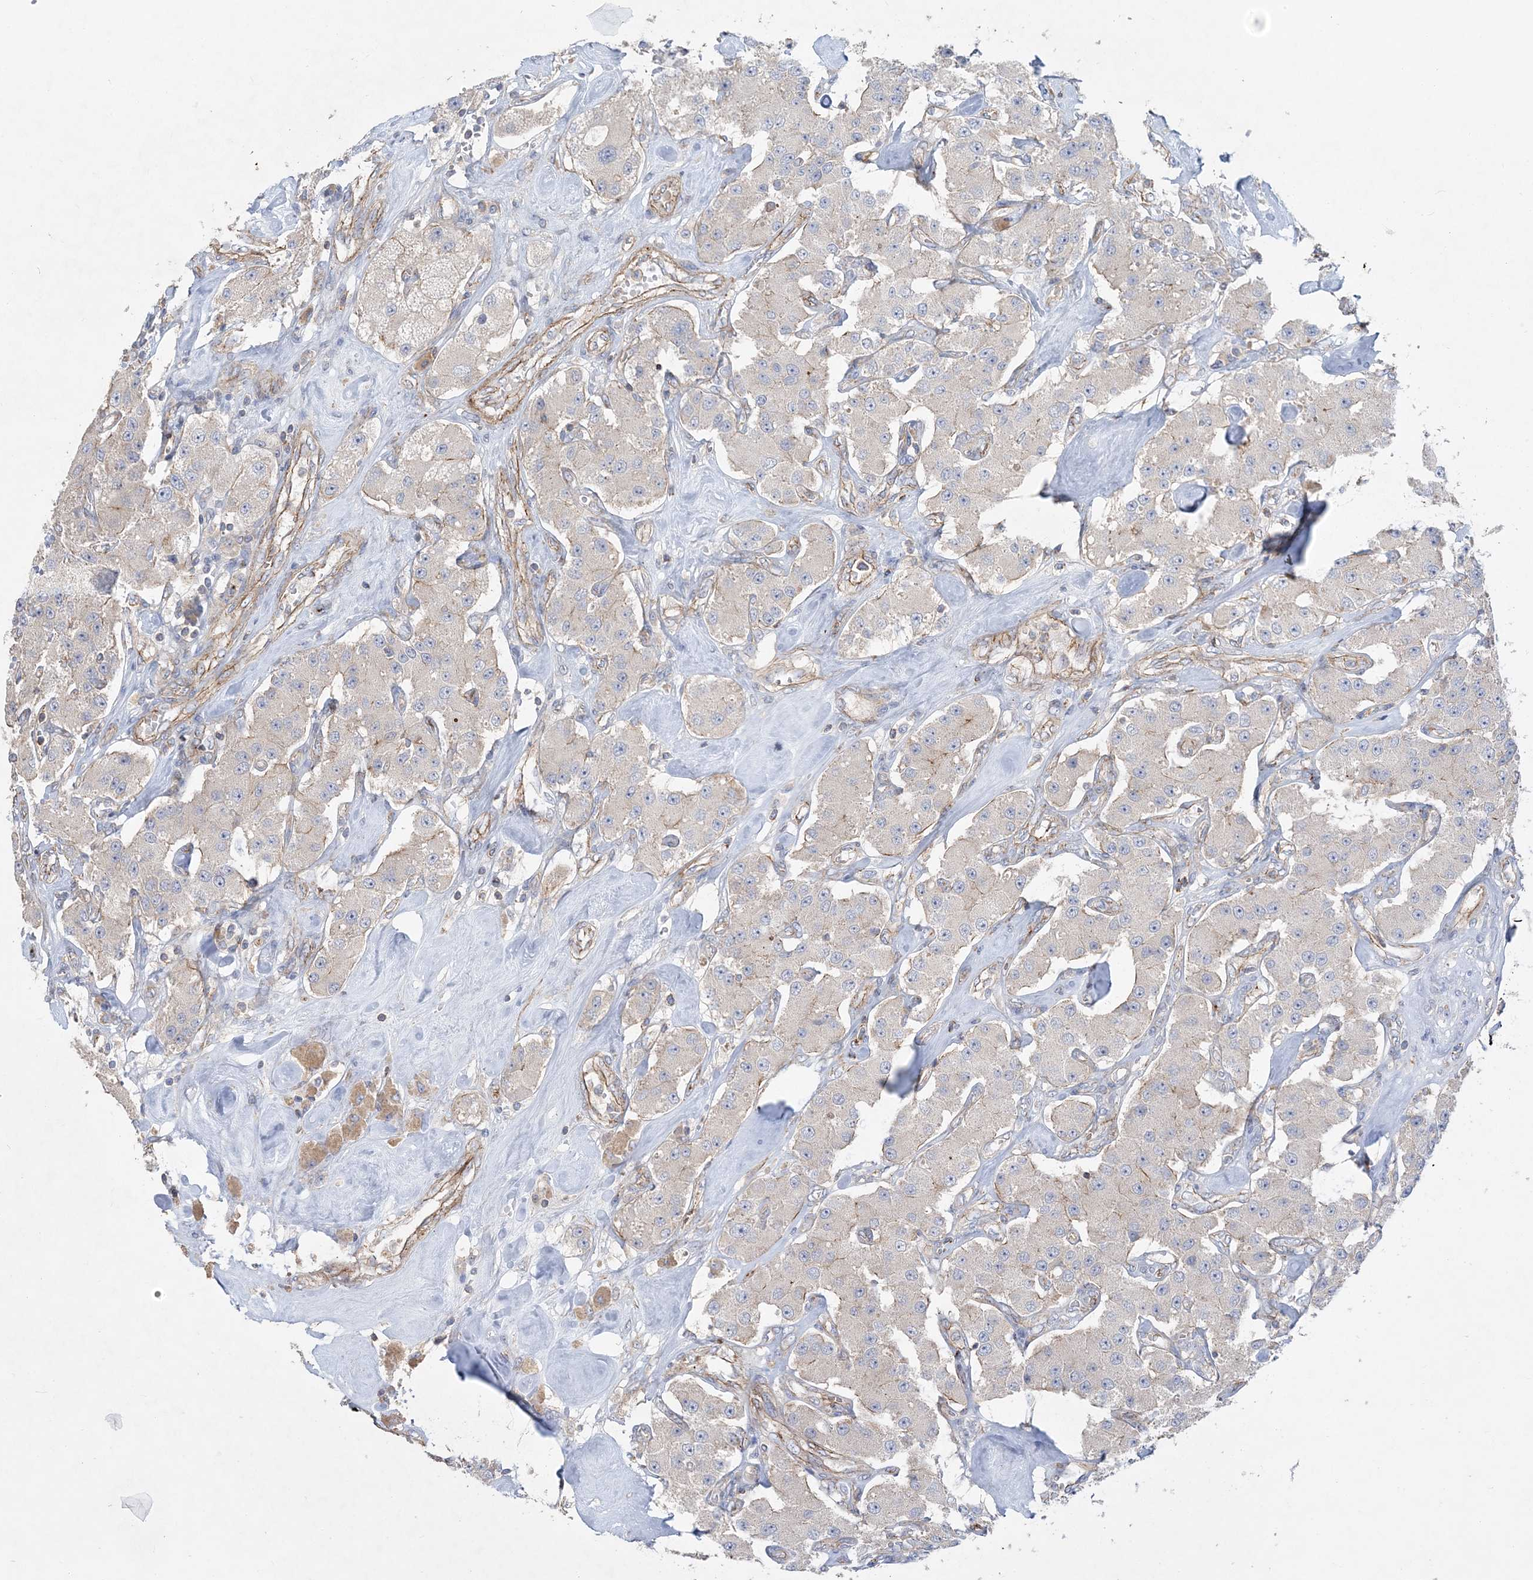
{"staining": {"intensity": "negative", "quantity": "none", "location": "none"}, "tissue": "carcinoid", "cell_type": "Tumor cells", "image_type": "cancer", "snomed": [{"axis": "morphology", "description": "Carcinoid, malignant, NOS"}, {"axis": "topography", "description": "Pancreas"}], "caption": "An image of human carcinoid is negative for staining in tumor cells.", "gene": "PIGC", "patient": {"sex": "male", "age": 41}}